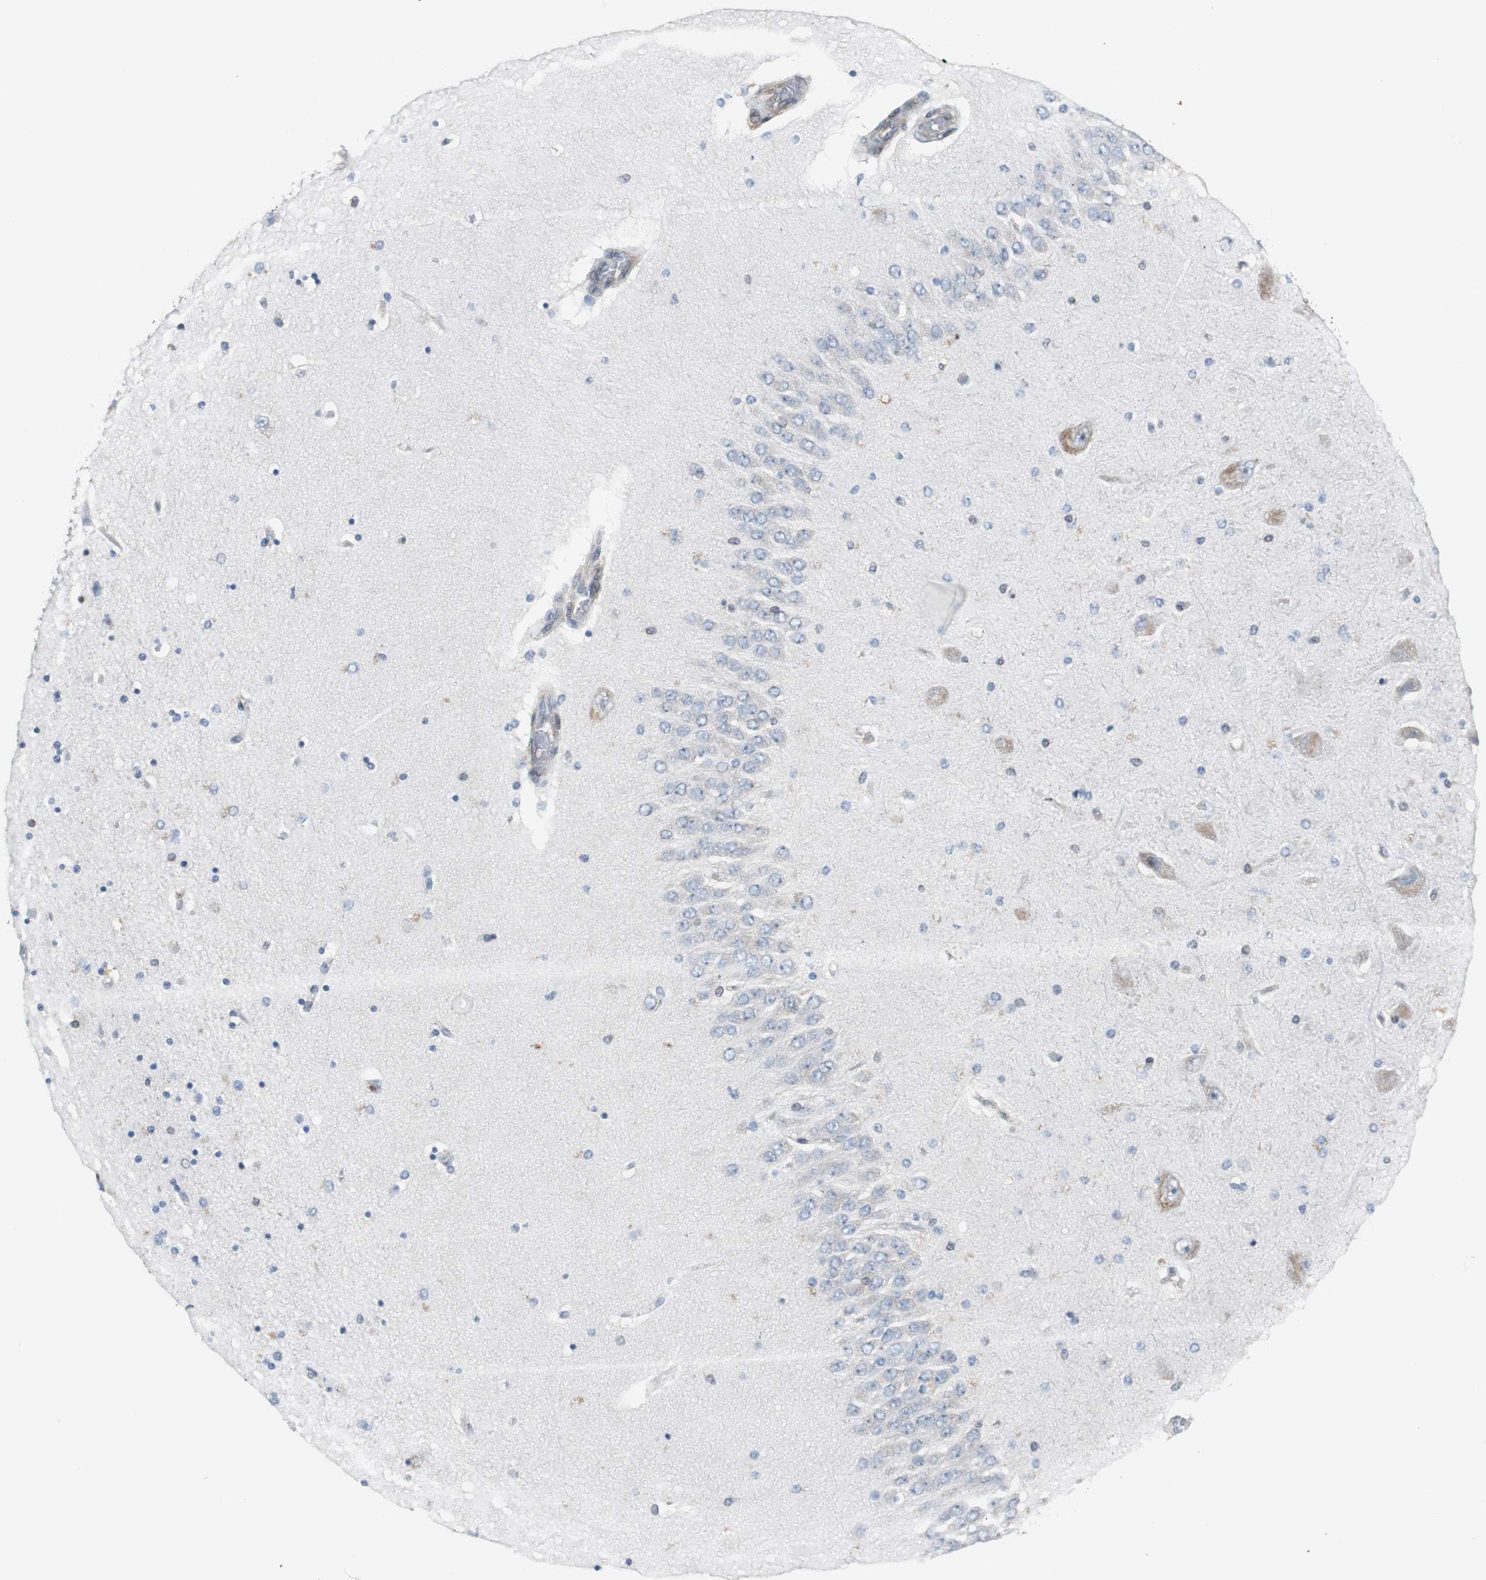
{"staining": {"intensity": "negative", "quantity": "none", "location": "none"}, "tissue": "hippocampus", "cell_type": "Glial cells", "image_type": "normal", "snomed": [{"axis": "morphology", "description": "Normal tissue, NOS"}, {"axis": "topography", "description": "Hippocampus"}], "caption": "A high-resolution photomicrograph shows IHC staining of benign hippocampus, which demonstrates no significant expression in glial cells. Brightfield microscopy of IHC stained with DAB (3,3'-diaminobenzidine) (brown) and hematoxylin (blue), captured at high magnification.", "gene": "ANXA4", "patient": {"sex": "female", "age": 54}}